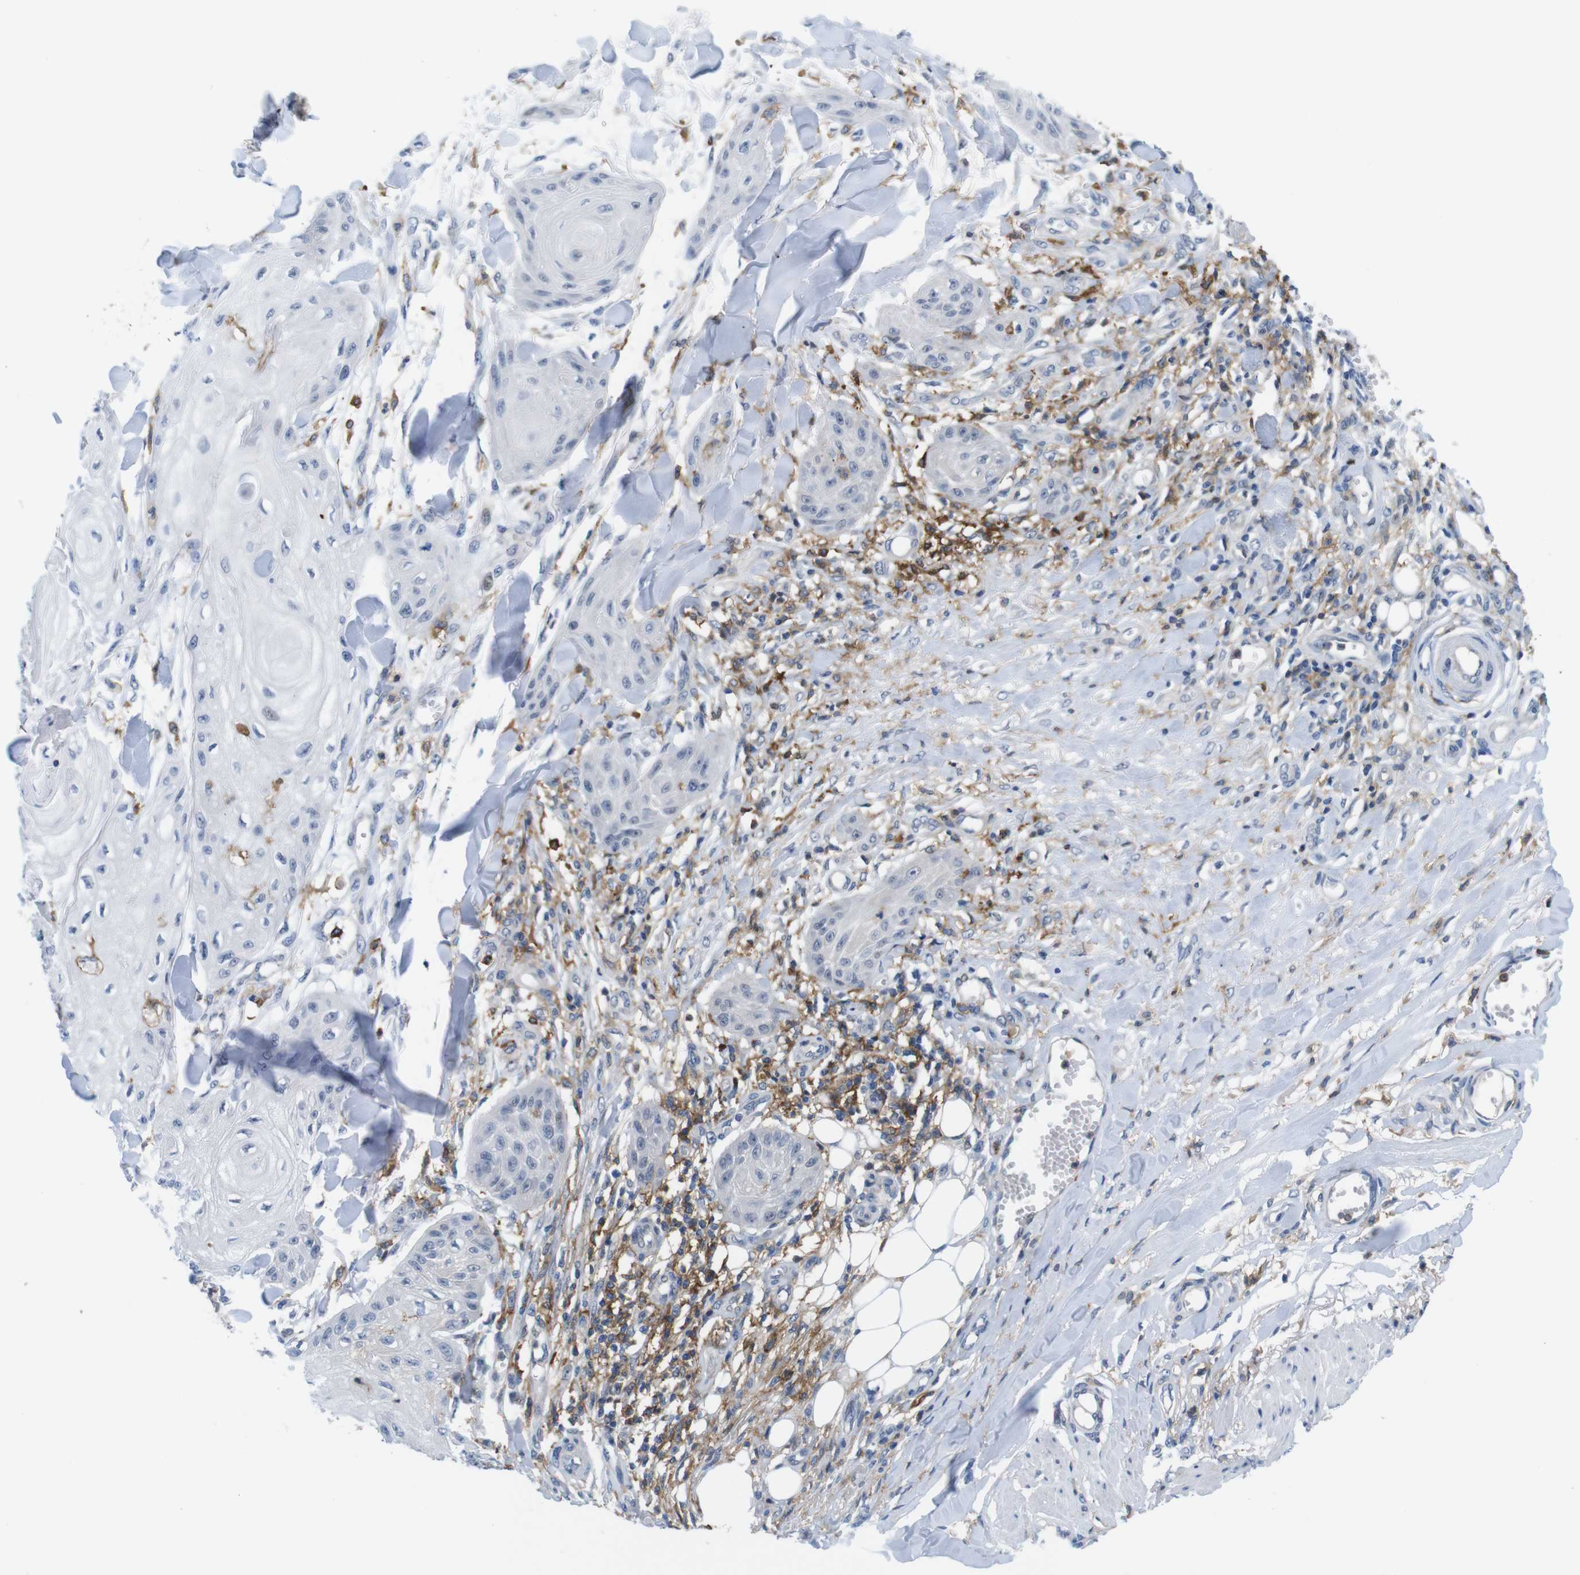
{"staining": {"intensity": "negative", "quantity": "none", "location": "none"}, "tissue": "skin cancer", "cell_type": "Tumor cells", "image_type": "cancer", "snomed": [{"axis": "morphology", "description": "Squamous cell carcinoma, NOS"}, {"axis": "topography", "description": "Skin"}], "caption": "This is an immunohistochemistry micrograph of skin squamous cell carcinoma. There is no positivity in tumor cells.", "gene": "CD300C", "patient": {"sex": "male", "age": 74}}